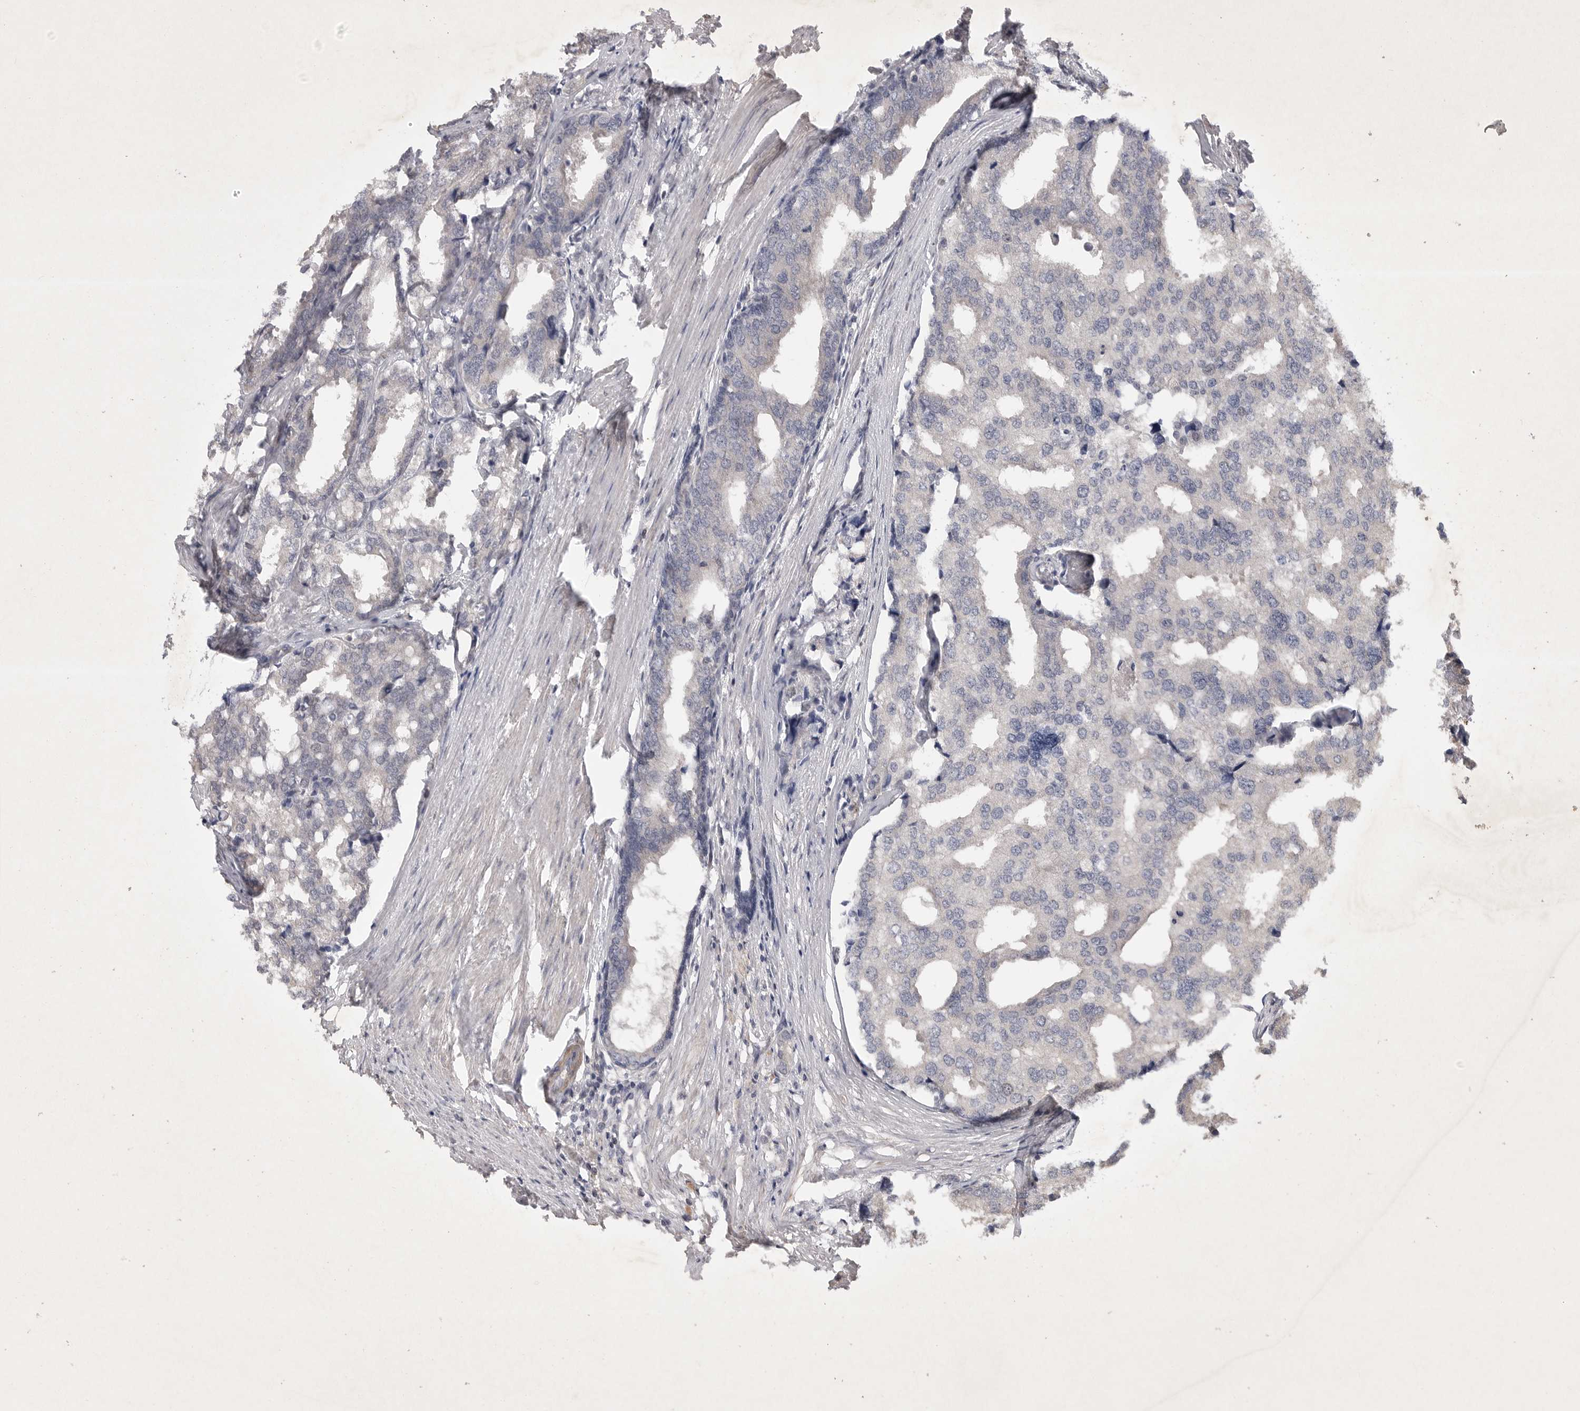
{"staining": {"intensity": "negative", "quantity": "none", "location": "none"}, "tissue": "prostate cancer", "cell_type": "Tumor cells", "image_type": "cancer", "snomed": [{"axis": "morphology", "description": "Adenocarcinoma, High grade"}, {"axis": "topography", "description": "Prostate"}], "caption": "Tumor cells are negative for protein expression in human prostate cancer. (DAB immunohistochemistry (IHC) visualized using brightfield microscopy, high magnification).", "gene": "EDEM3", "patient": {"sex": "male", "age": 50}}